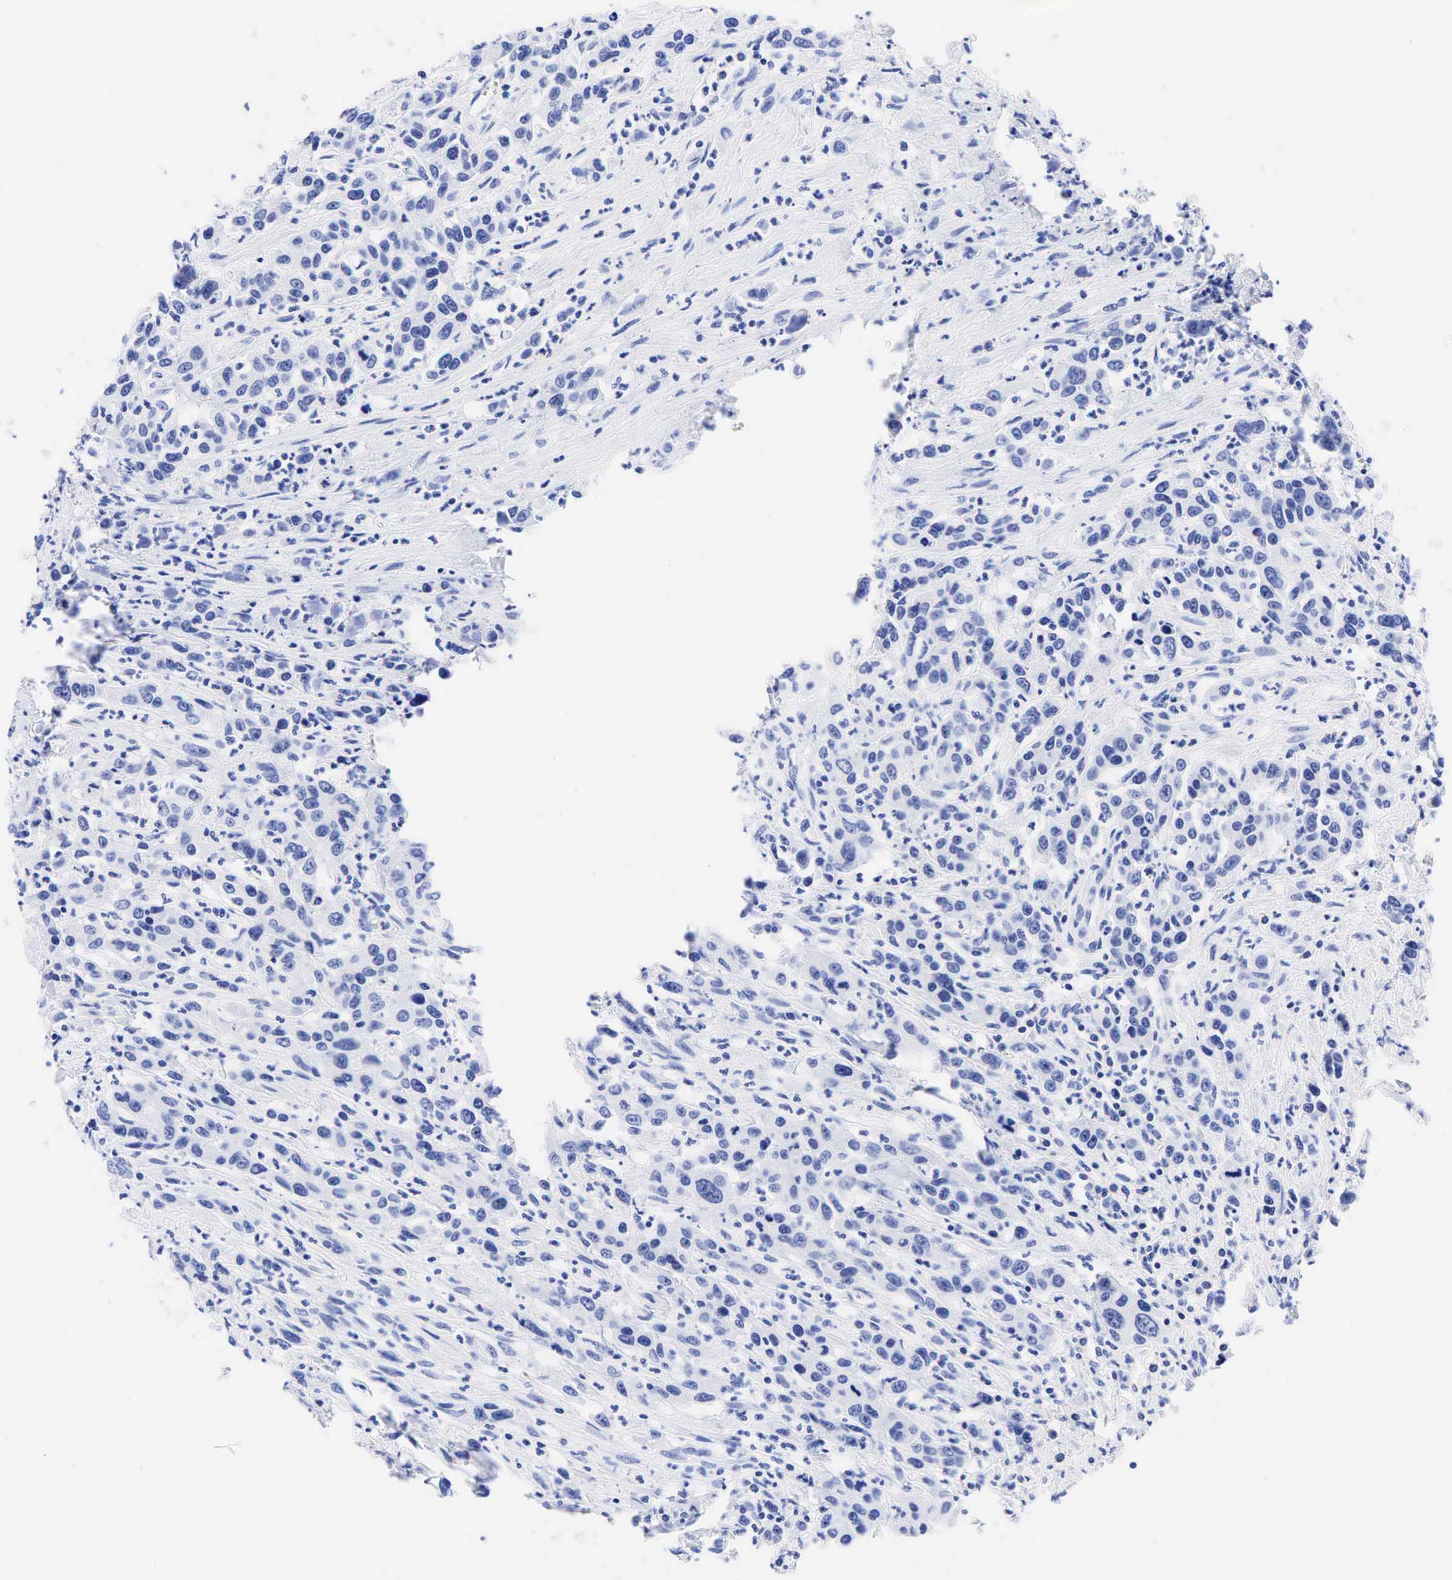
{"staining": {"intensity": "negative", "quantity": "none", "location": "none"}, "tissue": "urothelial cancer", "cell_type": "Tumor cells", "image_type": "cancer", "snomed": [{"axis": "morphology", "description": "Urothelial carcinoma, High grade"}, {"axis": "topography", "description": "Urinary bladder"}], "caption": "Tumor cells are negative for brown protein staining in high-grade urothelial carcinoma. (DAB immunohistochemistry, high magnification).", "gene": "CHGA", "patient": {"sex": "male", "age": 86}}